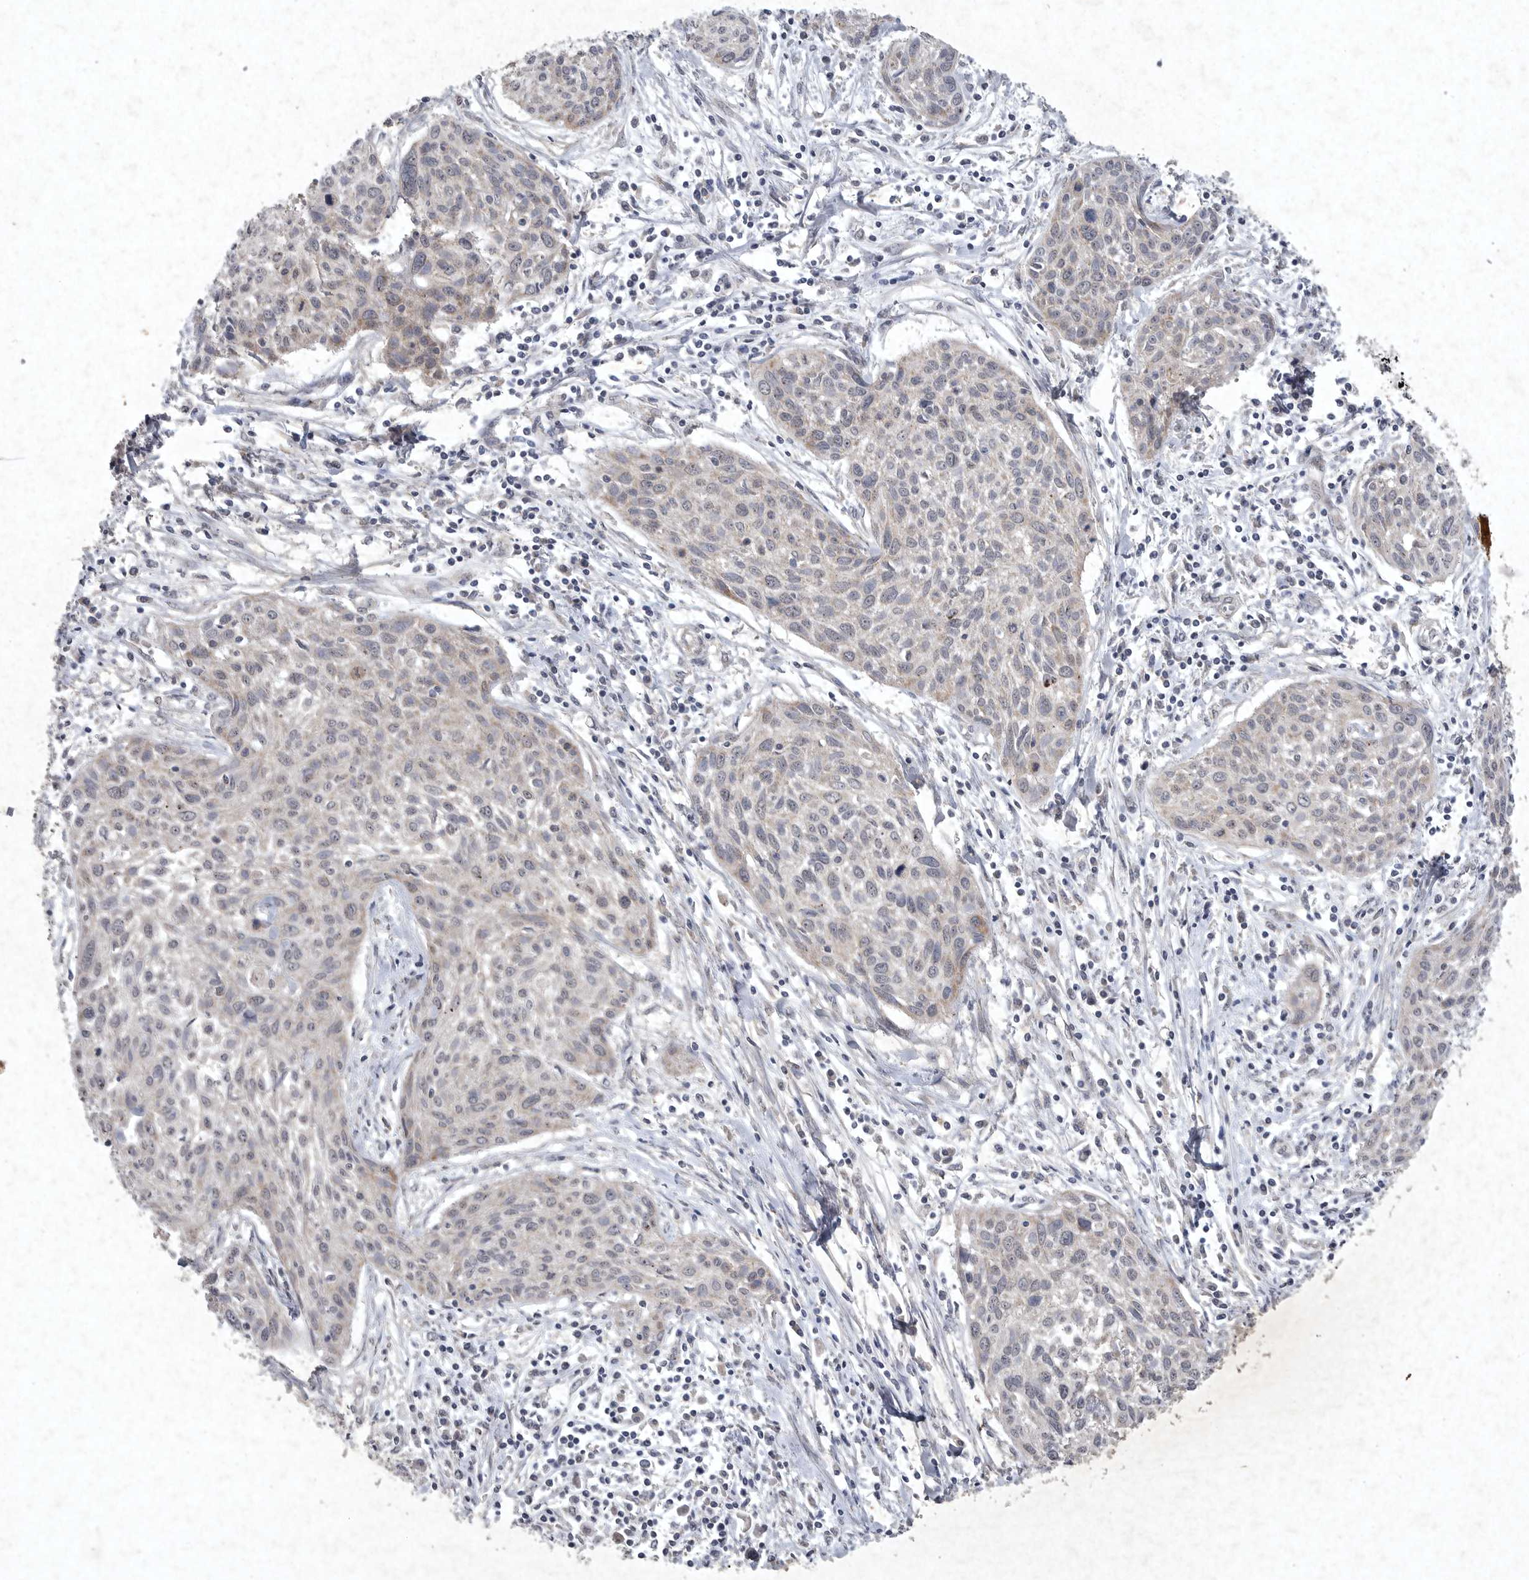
{"staining": {"intensity": "negative", "quantity": "none", "location": "none"}, "tissue": "cervical cancer", "cell_type": "Tumor cells", "image_type": "cancer", "snomed": [{"axis": "morphology", "description": "Squamous cell carcinoma, NOS"}, {"axis": "topography", "description": "Cervix"}], "caption": "This is an immunohistochemistry photomicrograph of human cervical cancer (squamous cell carcinoma). There is no expression in tumor cells.", "gene": "DDR1", "patient": {"sex": "female", "age": 51}}